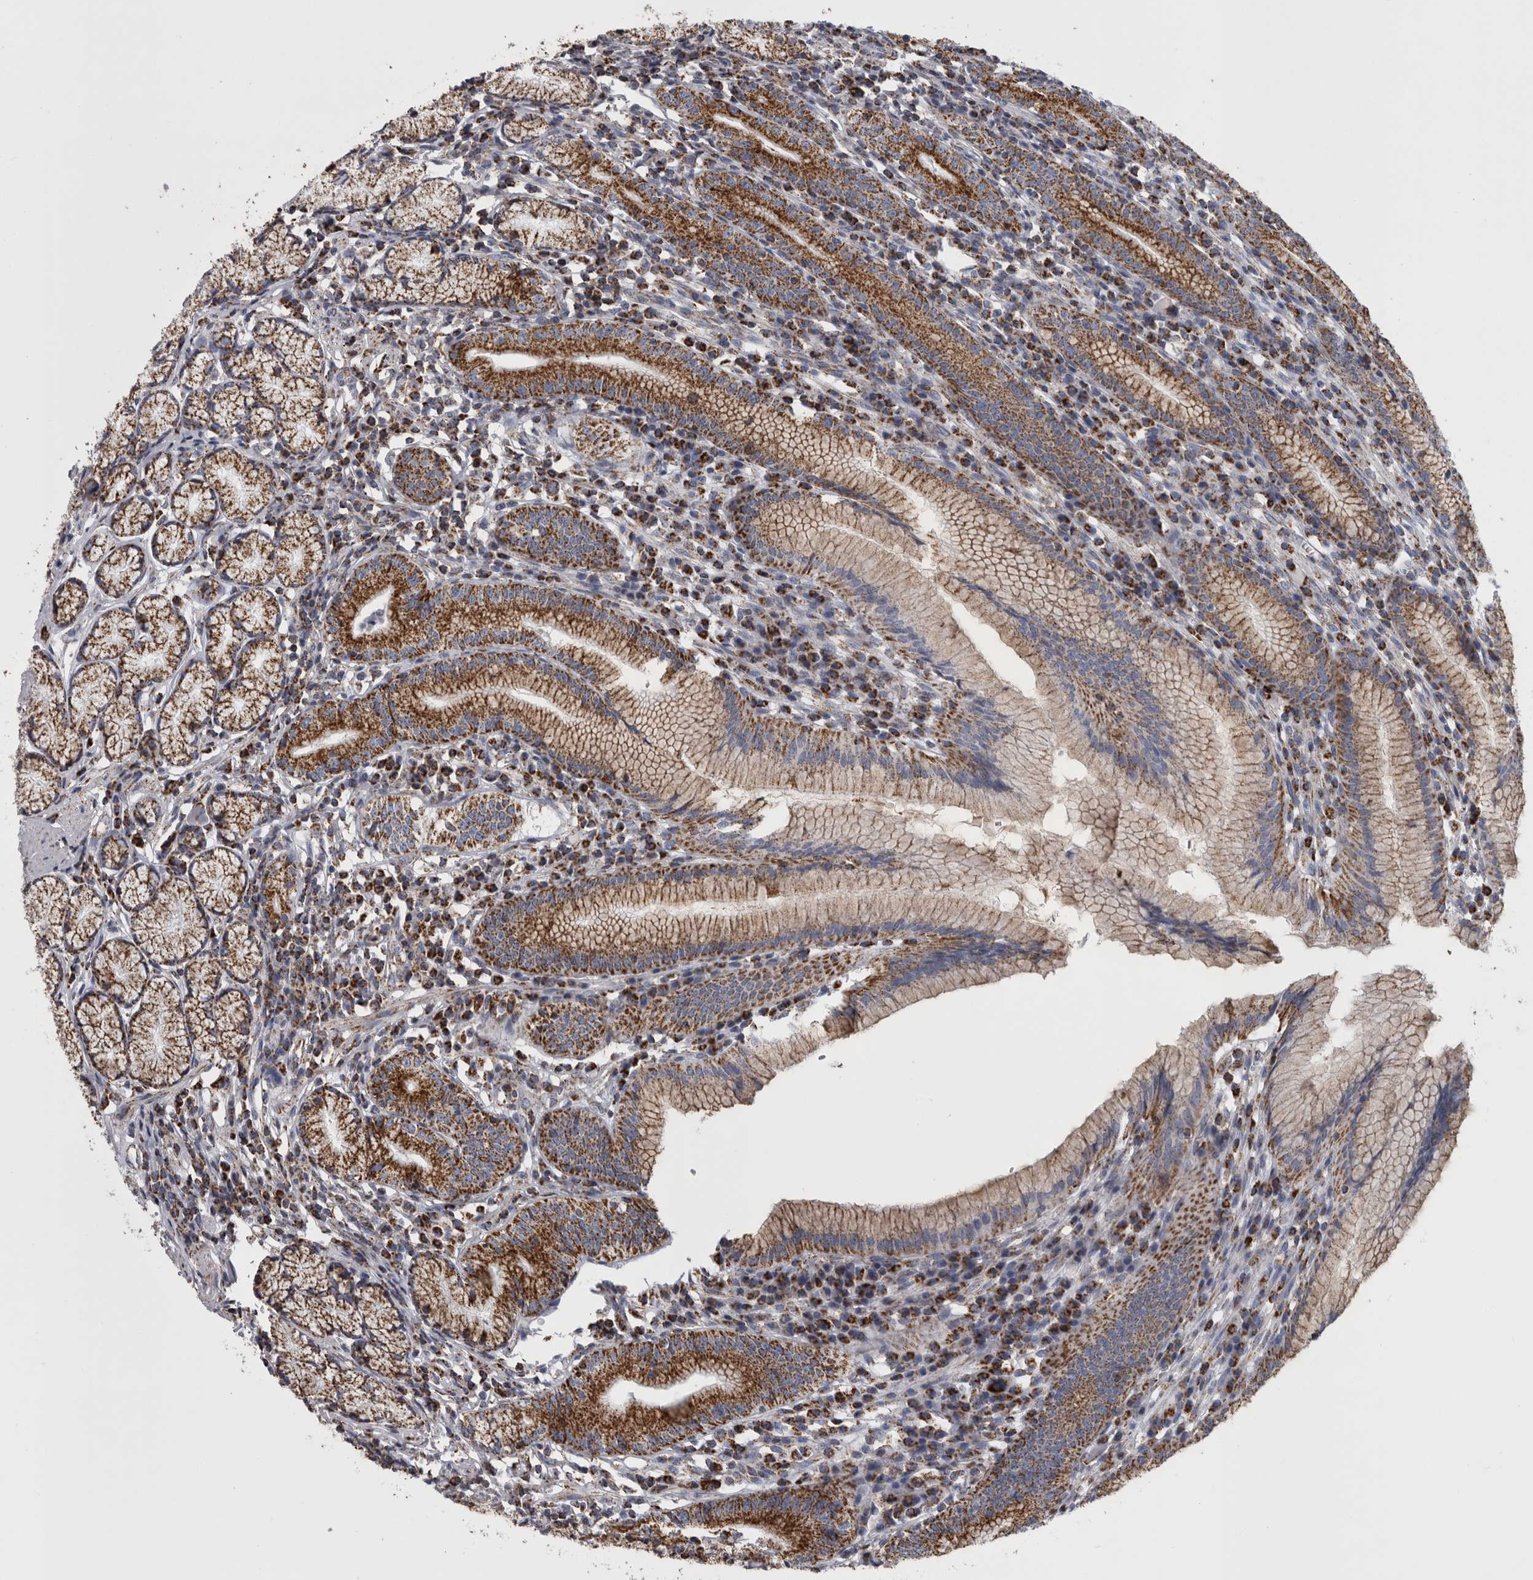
{"staining": {"intensity": "strong", "quantity": ">75%", "location": "cytoplasmic/membranous"}, "tissue": "stomach", "cell_type": "Glandular cells", "image_type": "normal", "snomed": [{"axis": "morphology", "description": "Normal tissue, NOS"}, {"axis": "topography", "description": "Stomach"}], "caption": "An image of human stomach stained for a protein exhibits strong cytoplasmic/membranous brown staining in glandular cells. Immunohistochemistry stains the protein in brown and the nuclei are stained blue.", "gene": "MDH2", "patient": {"sex": "male", "age": 55}}